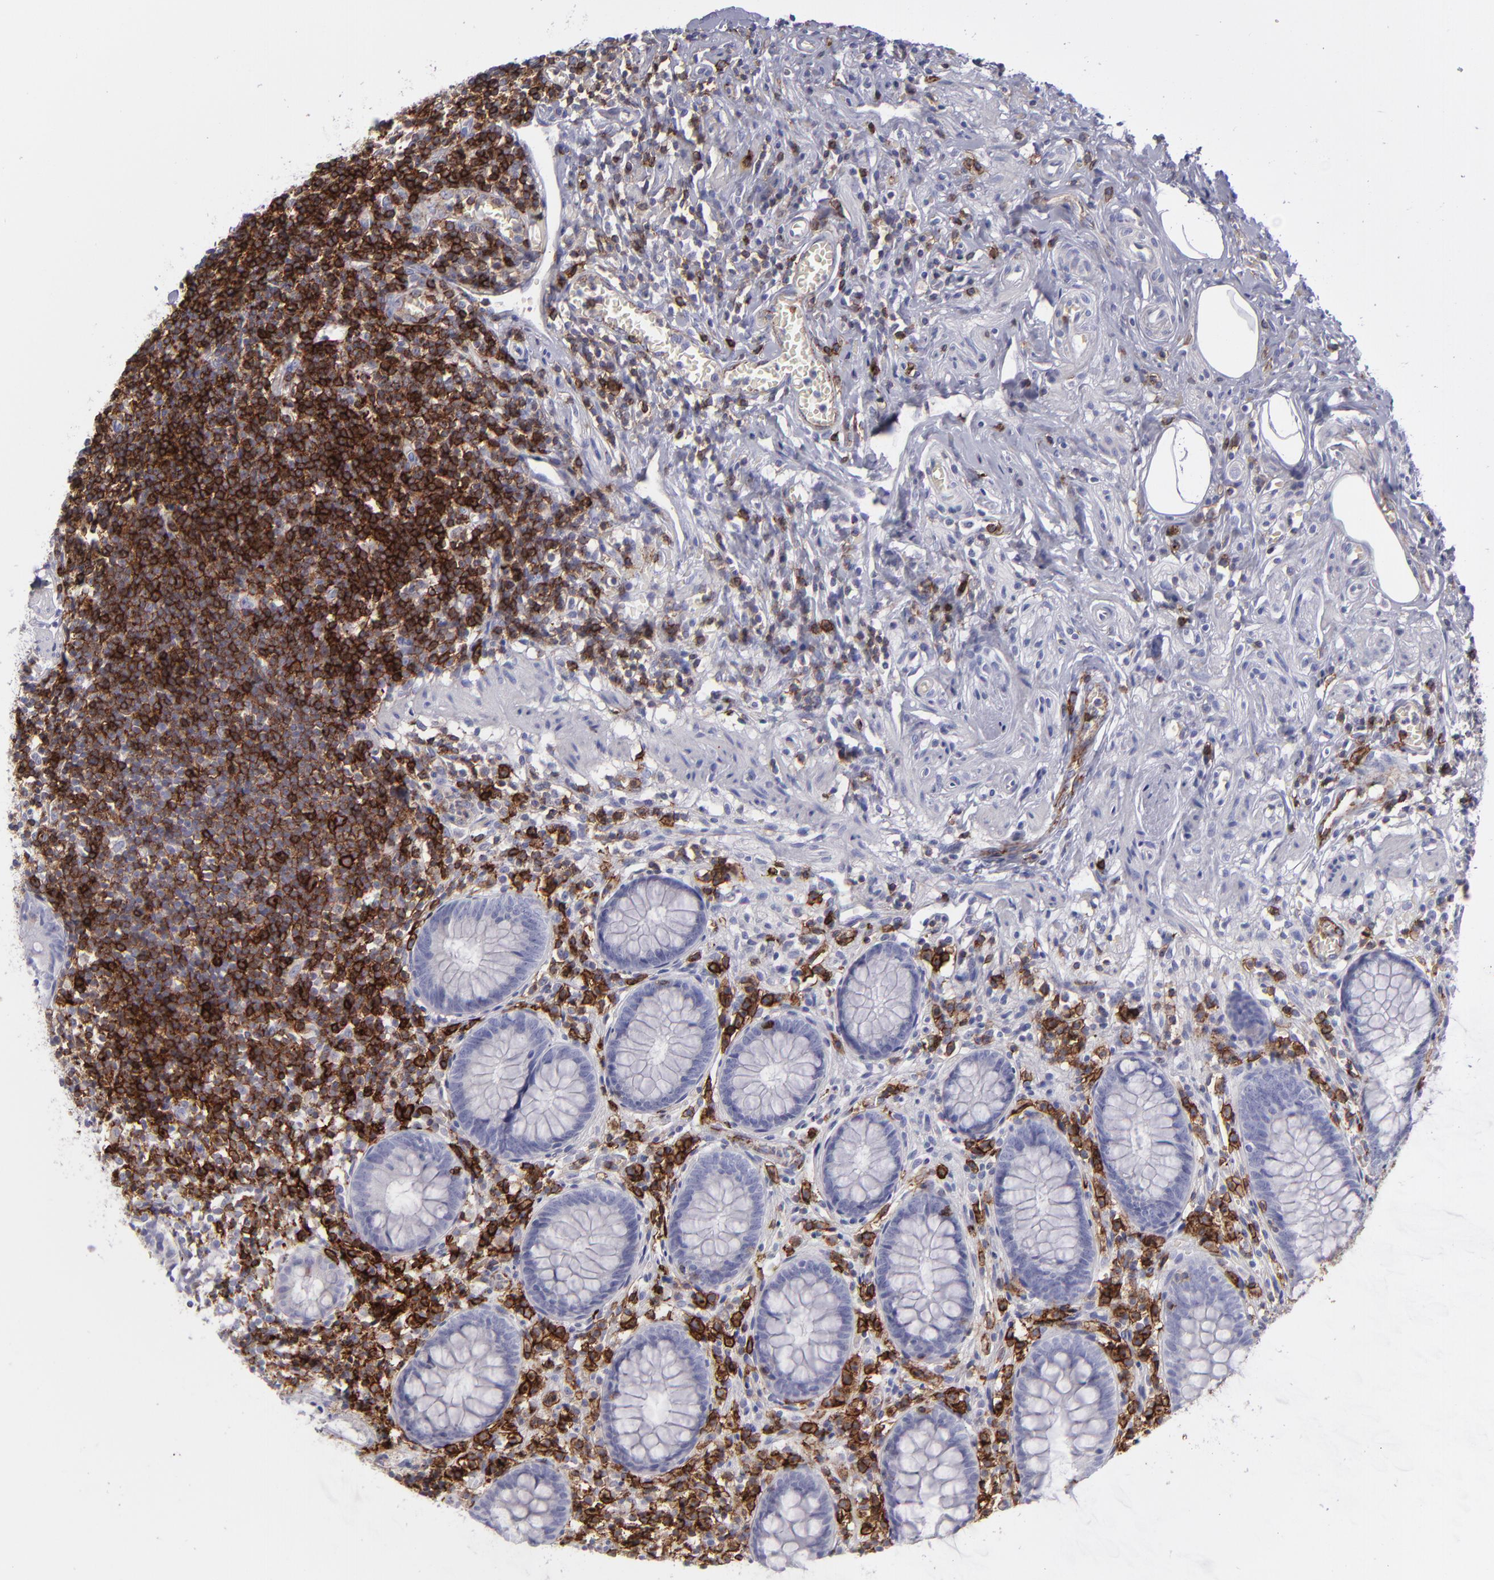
{"staining": {"intensity": "negative", "quantity": "none", "location": "none"}, "tissue": "appendix", "cell_type": "Glandular cells", "image_type": "normal", "snomed": [{"axis": "morphology", "description": "Normal tissue, NOS"}, {"axis": "topography", "description": "Appendix"}], "caption": "This is an immunohistochemistry (IHC) photomicrograph of benign appendix. There is no positivity in glandular cells.", "gene": "CD27", "patient": {"sex": "male", "age": 38}}